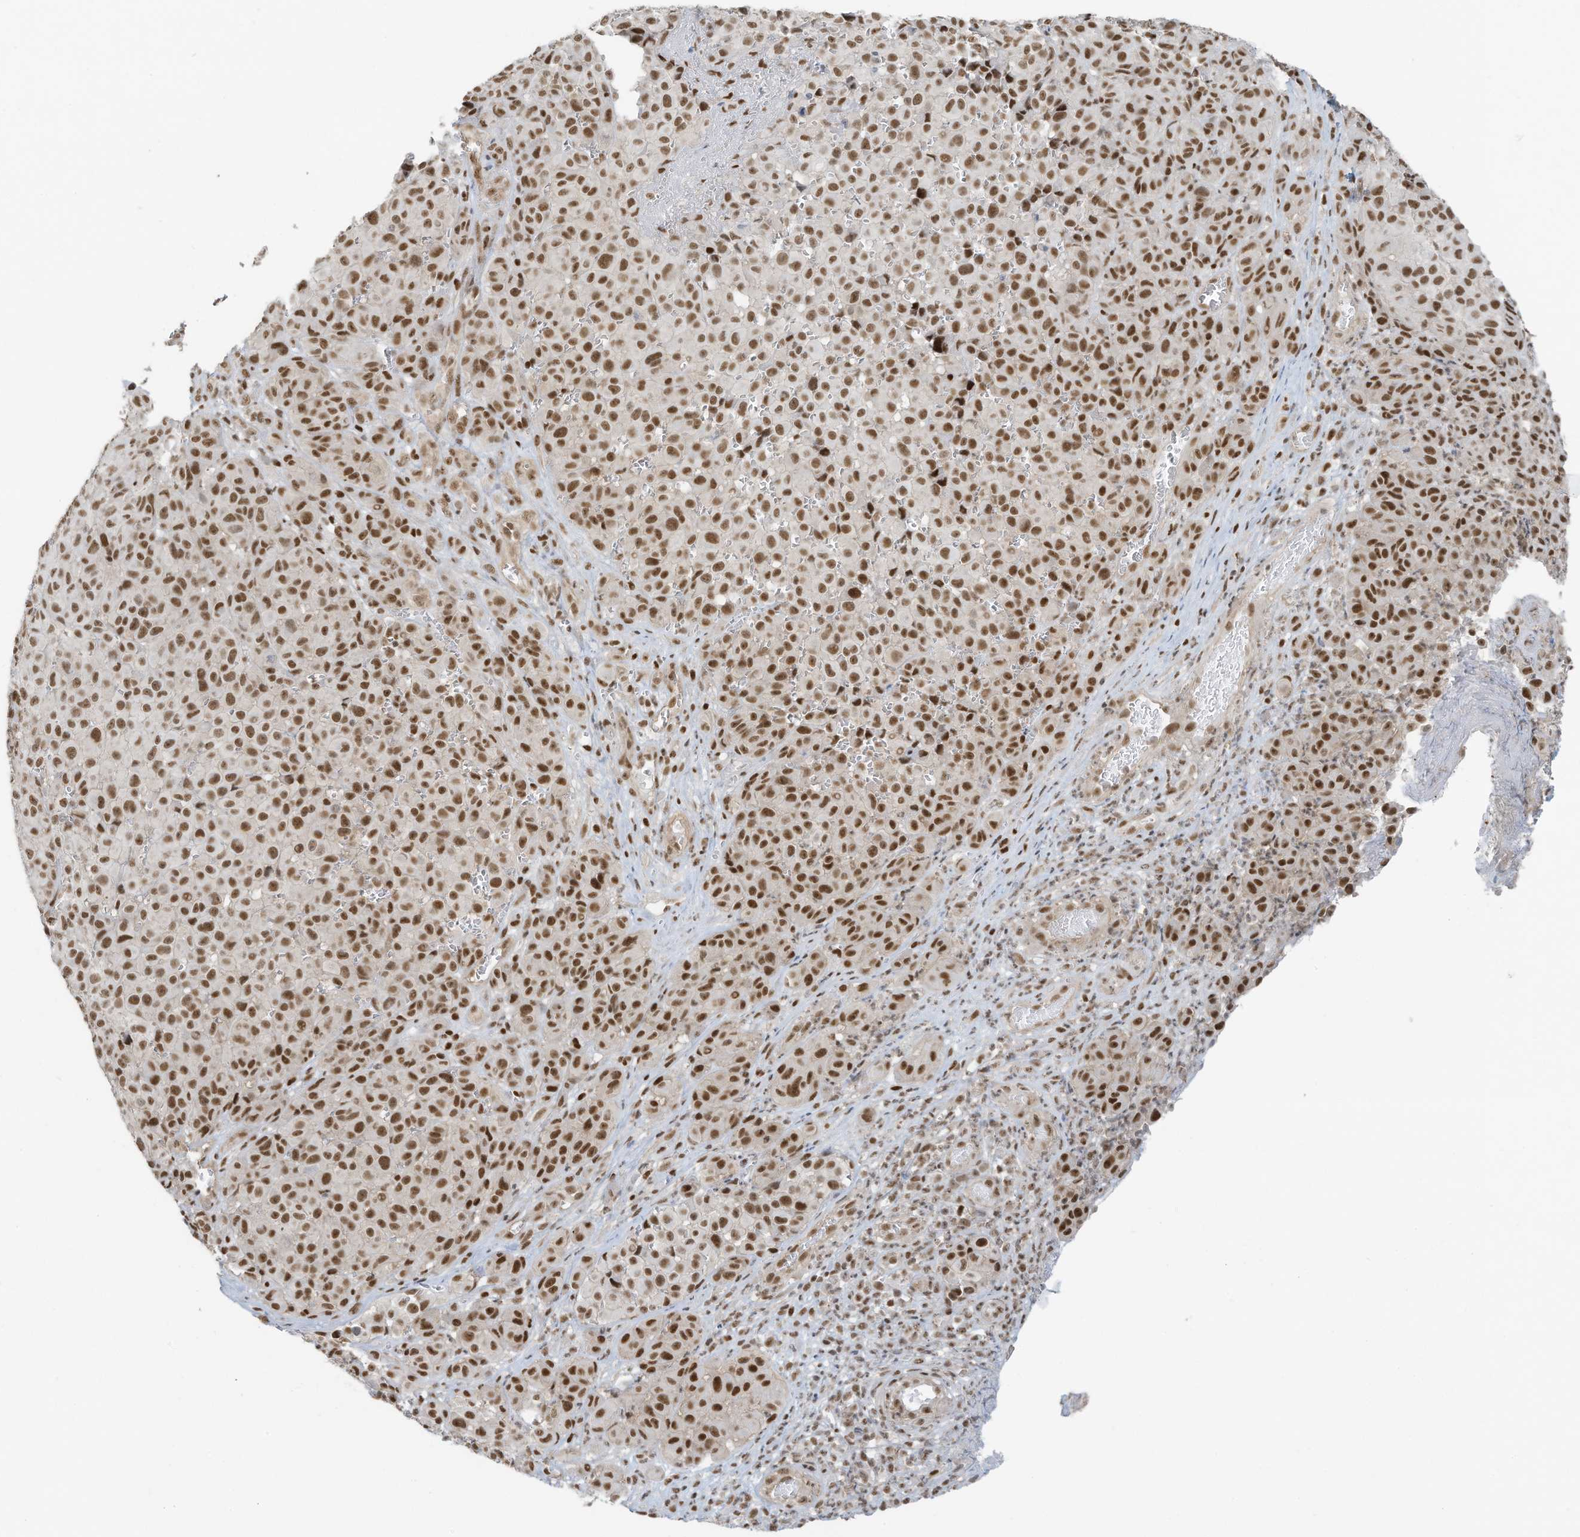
{"staining": {"intensity": "strong", "quantity": ">75%", "location": "nuclear"}, "tissue": "melanoma", "cell_type": "Tumor cells", "image_type": "cancer", "snomed": [{"axis": "morphology", "description": "Malignant melanoma, NOS"}, {"axis": "topography", "description": "Skin"}], "caption": "Protein staining of malignant melanoma tissue shows strong nuclear positivity in approximately >75% of tumor cells.", "gene": "DBR1", "patient": {"sex": "male", "age": 73}}